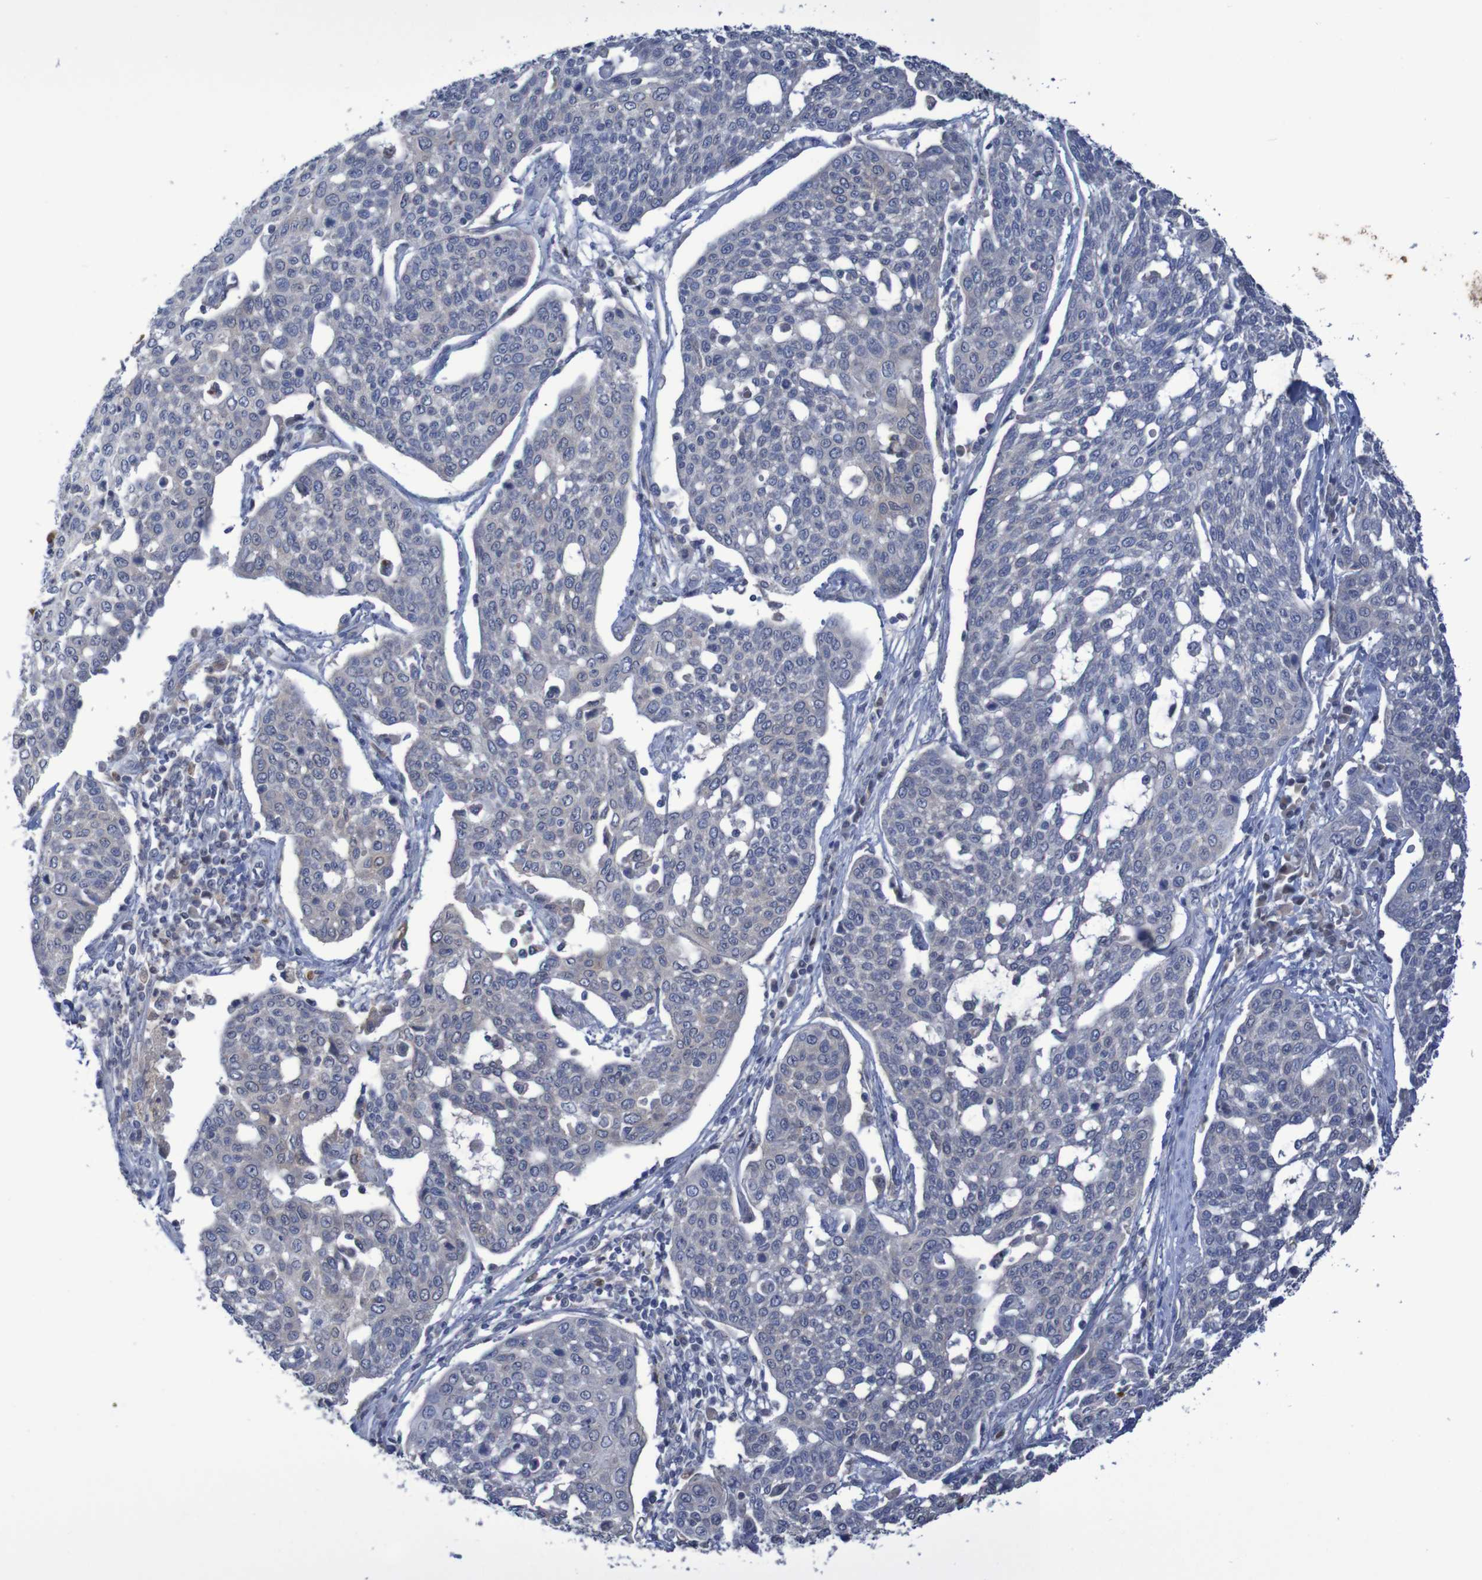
{"staining": {"intensity": "negative", "quantity": "none", "location": "none"}, "tissue": "cervical cancer", "cell_type": "Tumor cells", "image_type": "cancer", "snomed": [{"axis": "morphology", "description": "Squamous cell carcinoma, NOS"}, {"axis": "topography", "description": "Cervix"}], "caption": "IHC histopathology image of human cervical squamous cell carcinoma stained for a protein (brown), which demonstrates no expression in tumor cells.", "gene": "FBP2", "patient": {"sex": "female", "age": 34}}